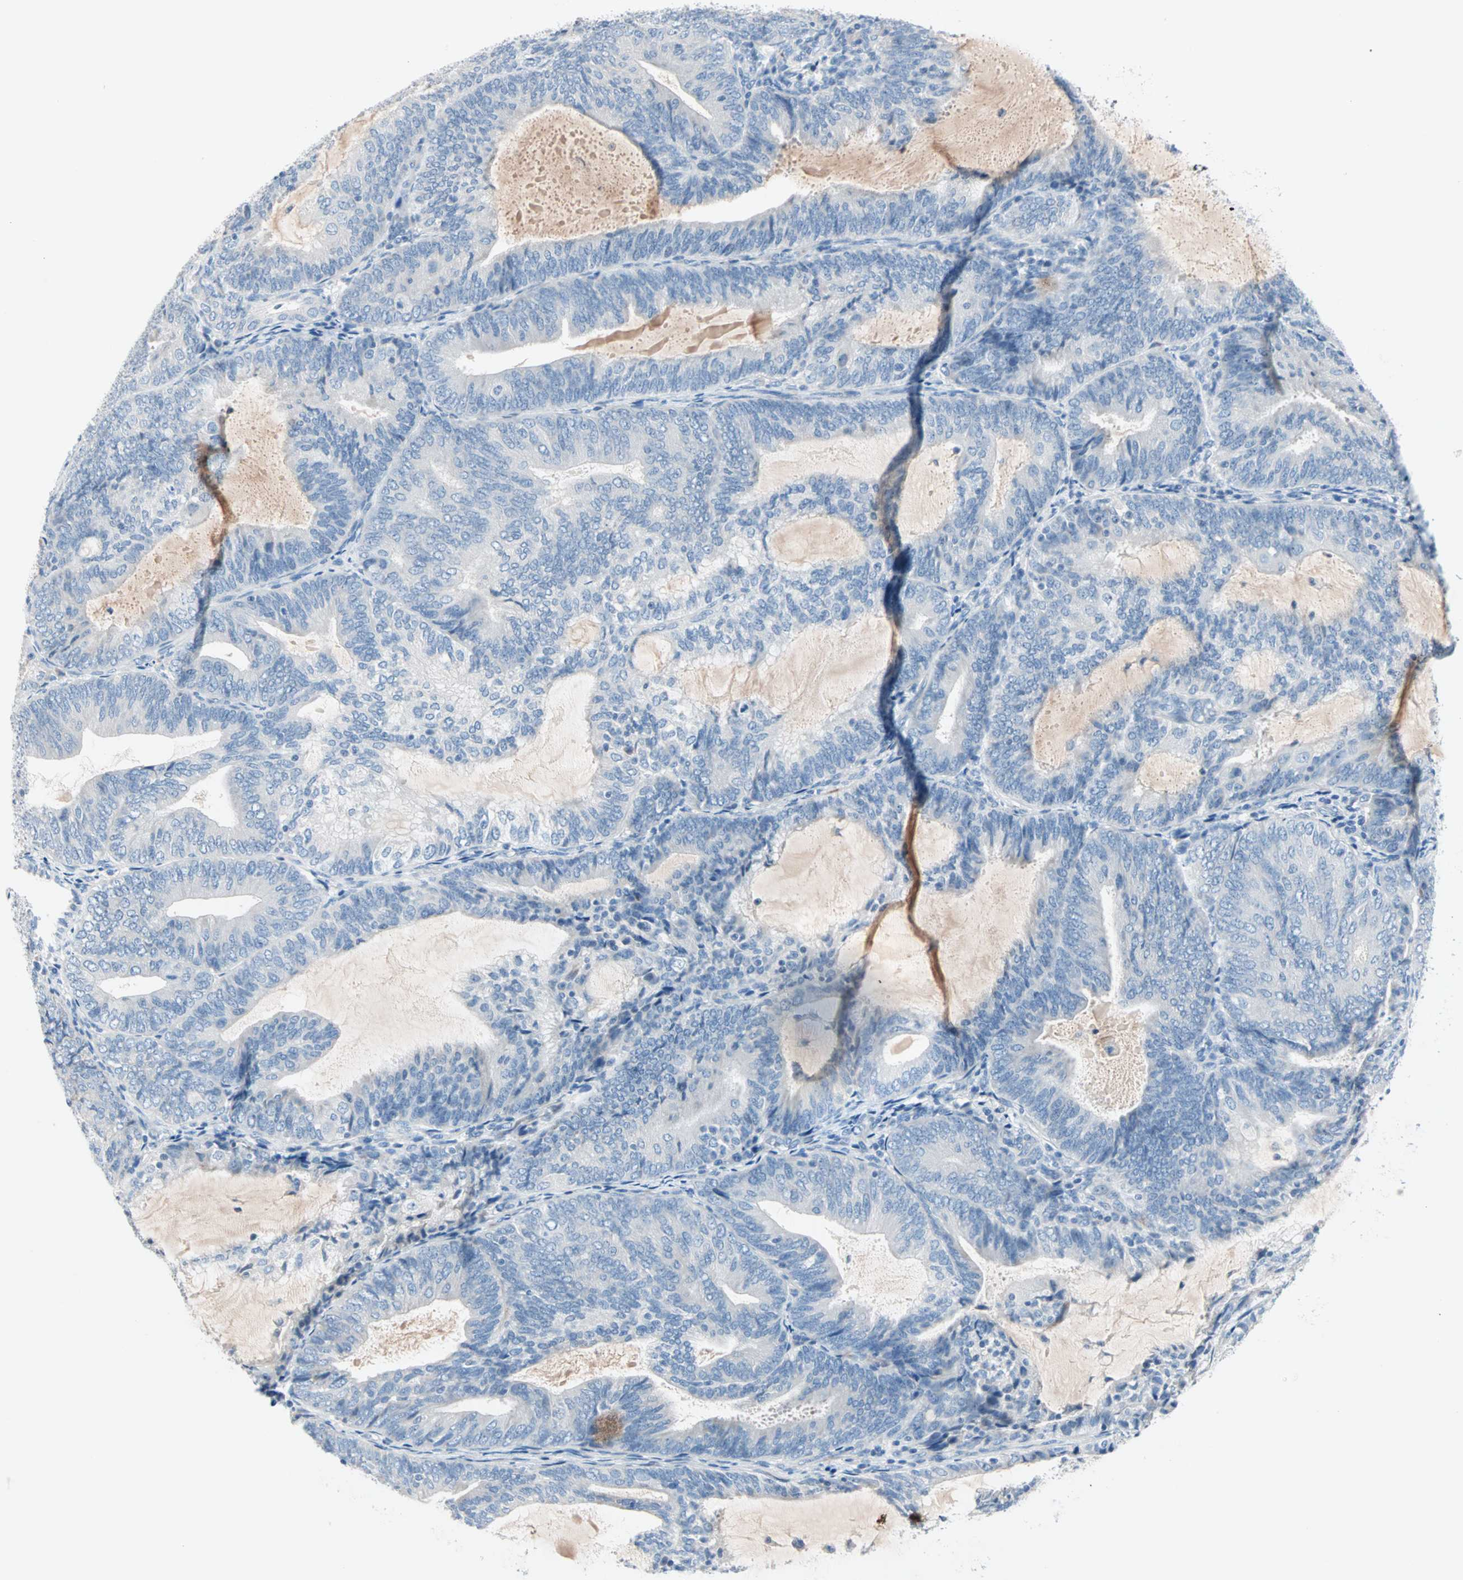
{"staining": {"intensity": "negative", "quantity": "none", "location": "none"}, "tissue": "endometrial cancer", "cell_type": "Tumor cells", "image_type": "cancer", "snomed": [{"axis": "morphology", "description": "Adenocarcinoma, NOS"}, {"axis": "topography", "description": "Endometrium"}], "caption": "The IHC image has no significant positivity in tumor cells of endometrial adenocarcinoma tissue.", "gene": "NEFH", "patient": {"sex": "female", "age": 81}}